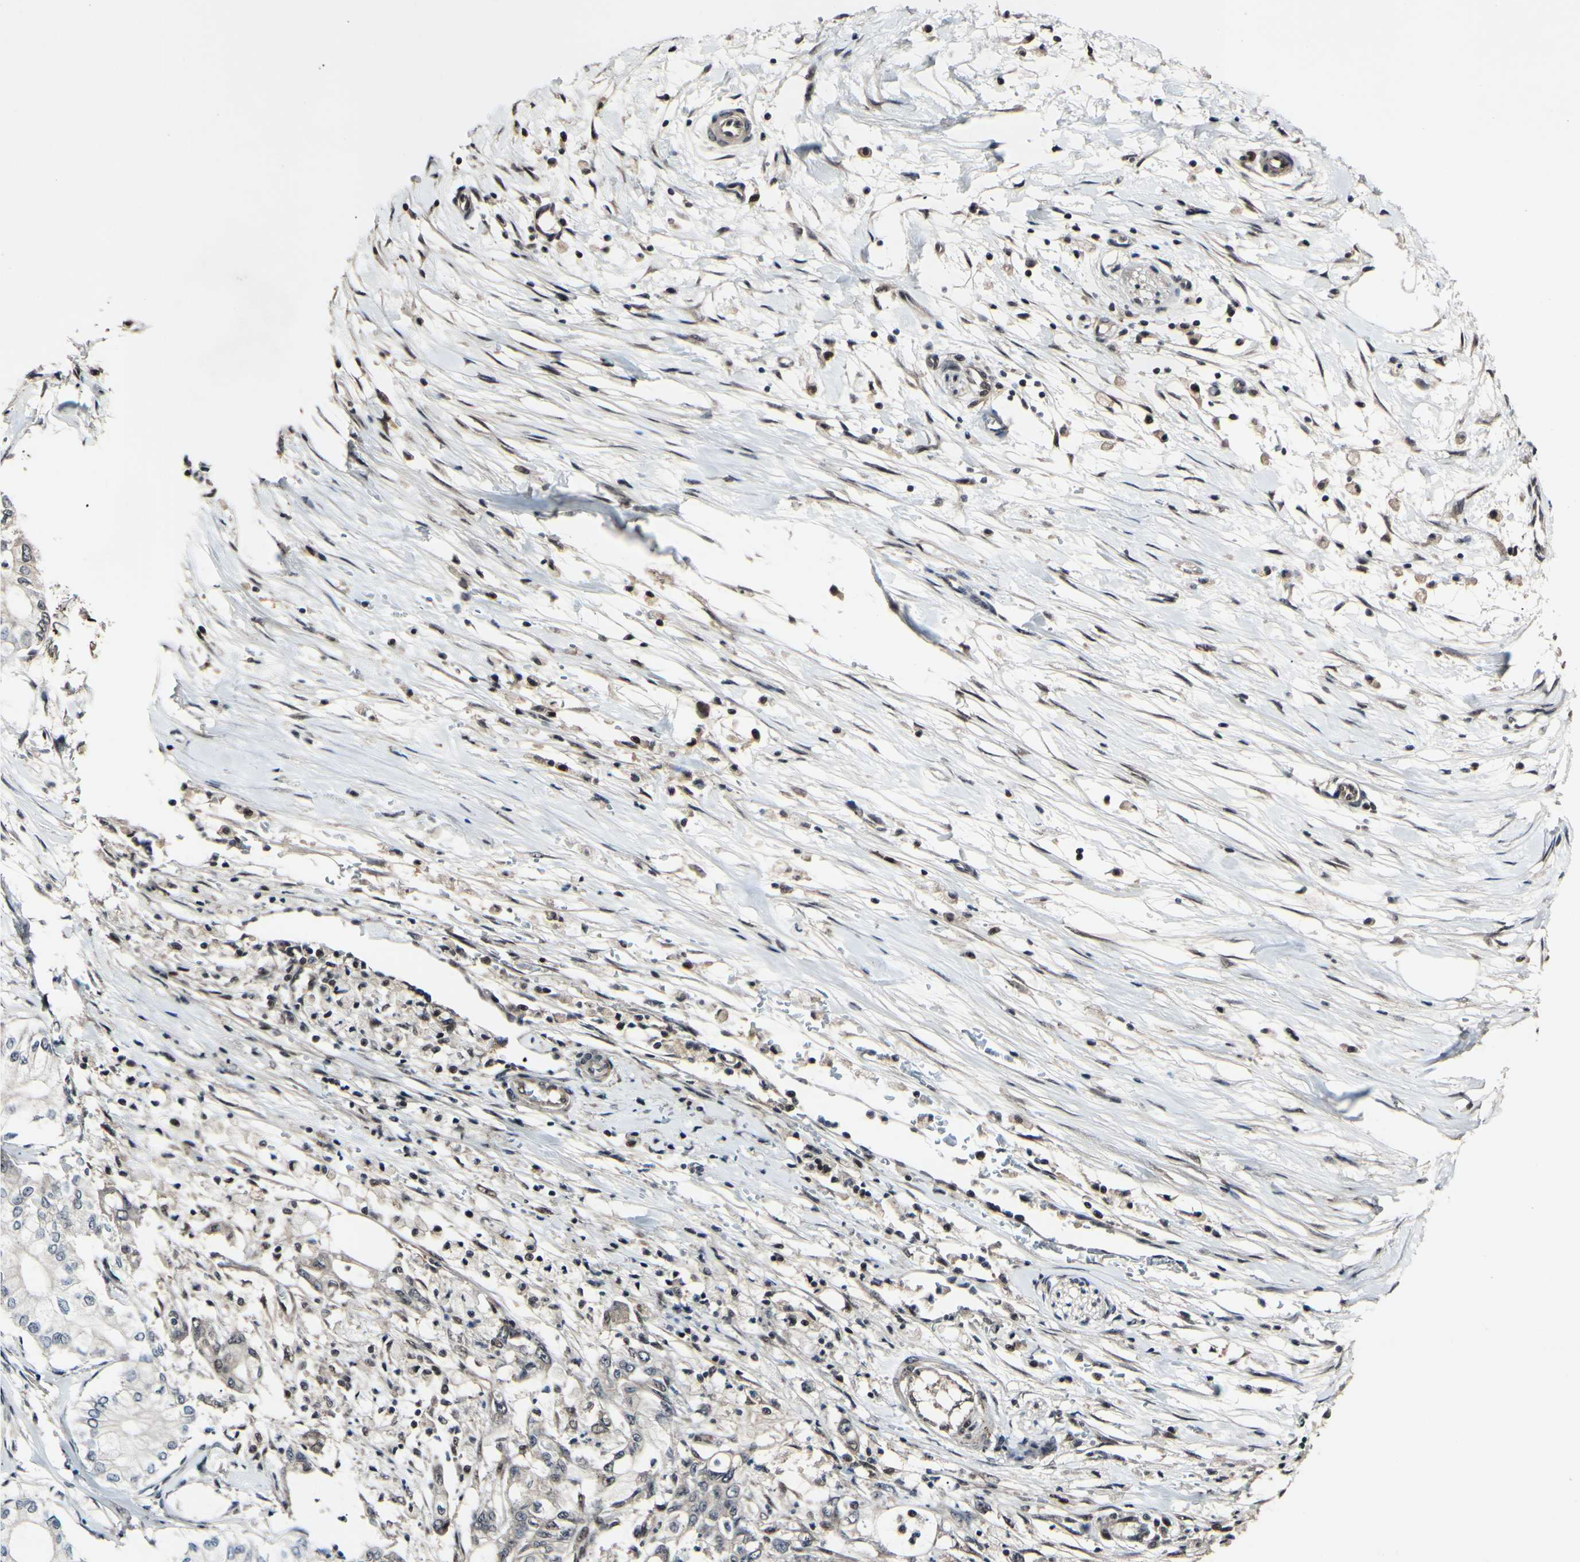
{"staining": {"intensity": "negative", "quantity": "none", "location": "none"}, "tissue": "pancreatic cancer", "cell_type": "Tumor cells", "image_type": "cancer", "snomed": [{"axis": "morphology", "description": "Adenocarcinoma, NOS"}, {"axis": "topography", "description": "Pancreas"}], "caption": "The histopathology image displays no staining of tumor cells in adenocarcinoma (pancreatic).", "gene": "PSMD10", "patient": {"sex": "male", "age": 70}}